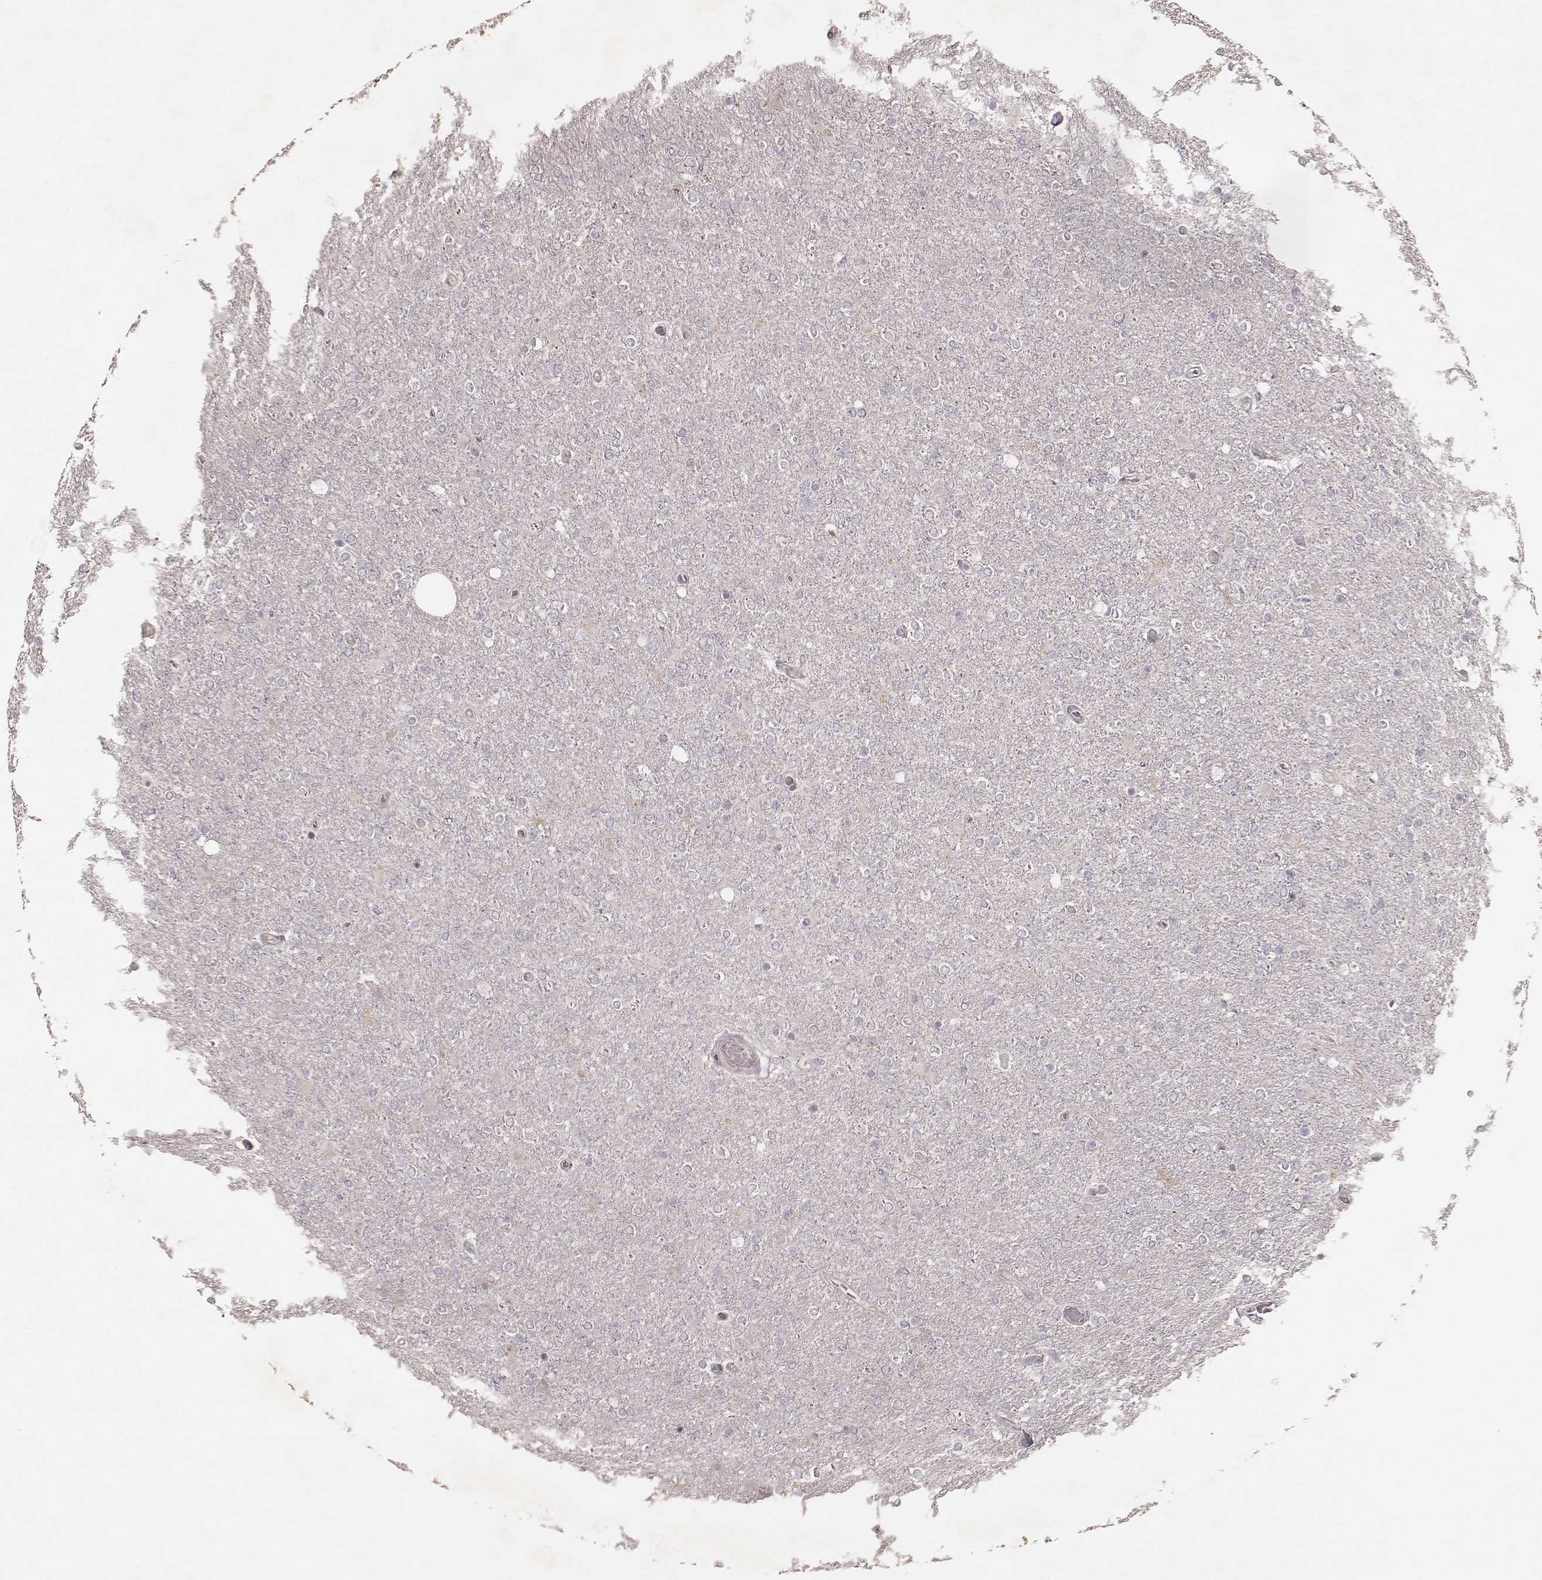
{"staining": {"intensity": "negative", "quantity": "none", "location": "none"}, "tissue": "glioma", "cell_type": "Tumor cells", "image_type": "cancer", "snomed": [{"axis": "morphology", "description": "Glioma, malignant, High grade"}, {"axis": "topography", "description": "Cerebral cortex"}], "caption": "An IHC image of glioma is shown. There is no staining in tumor cells of glioma.", "gene": "FAM13B", "patient": {"sex": "male", "age": 70}}